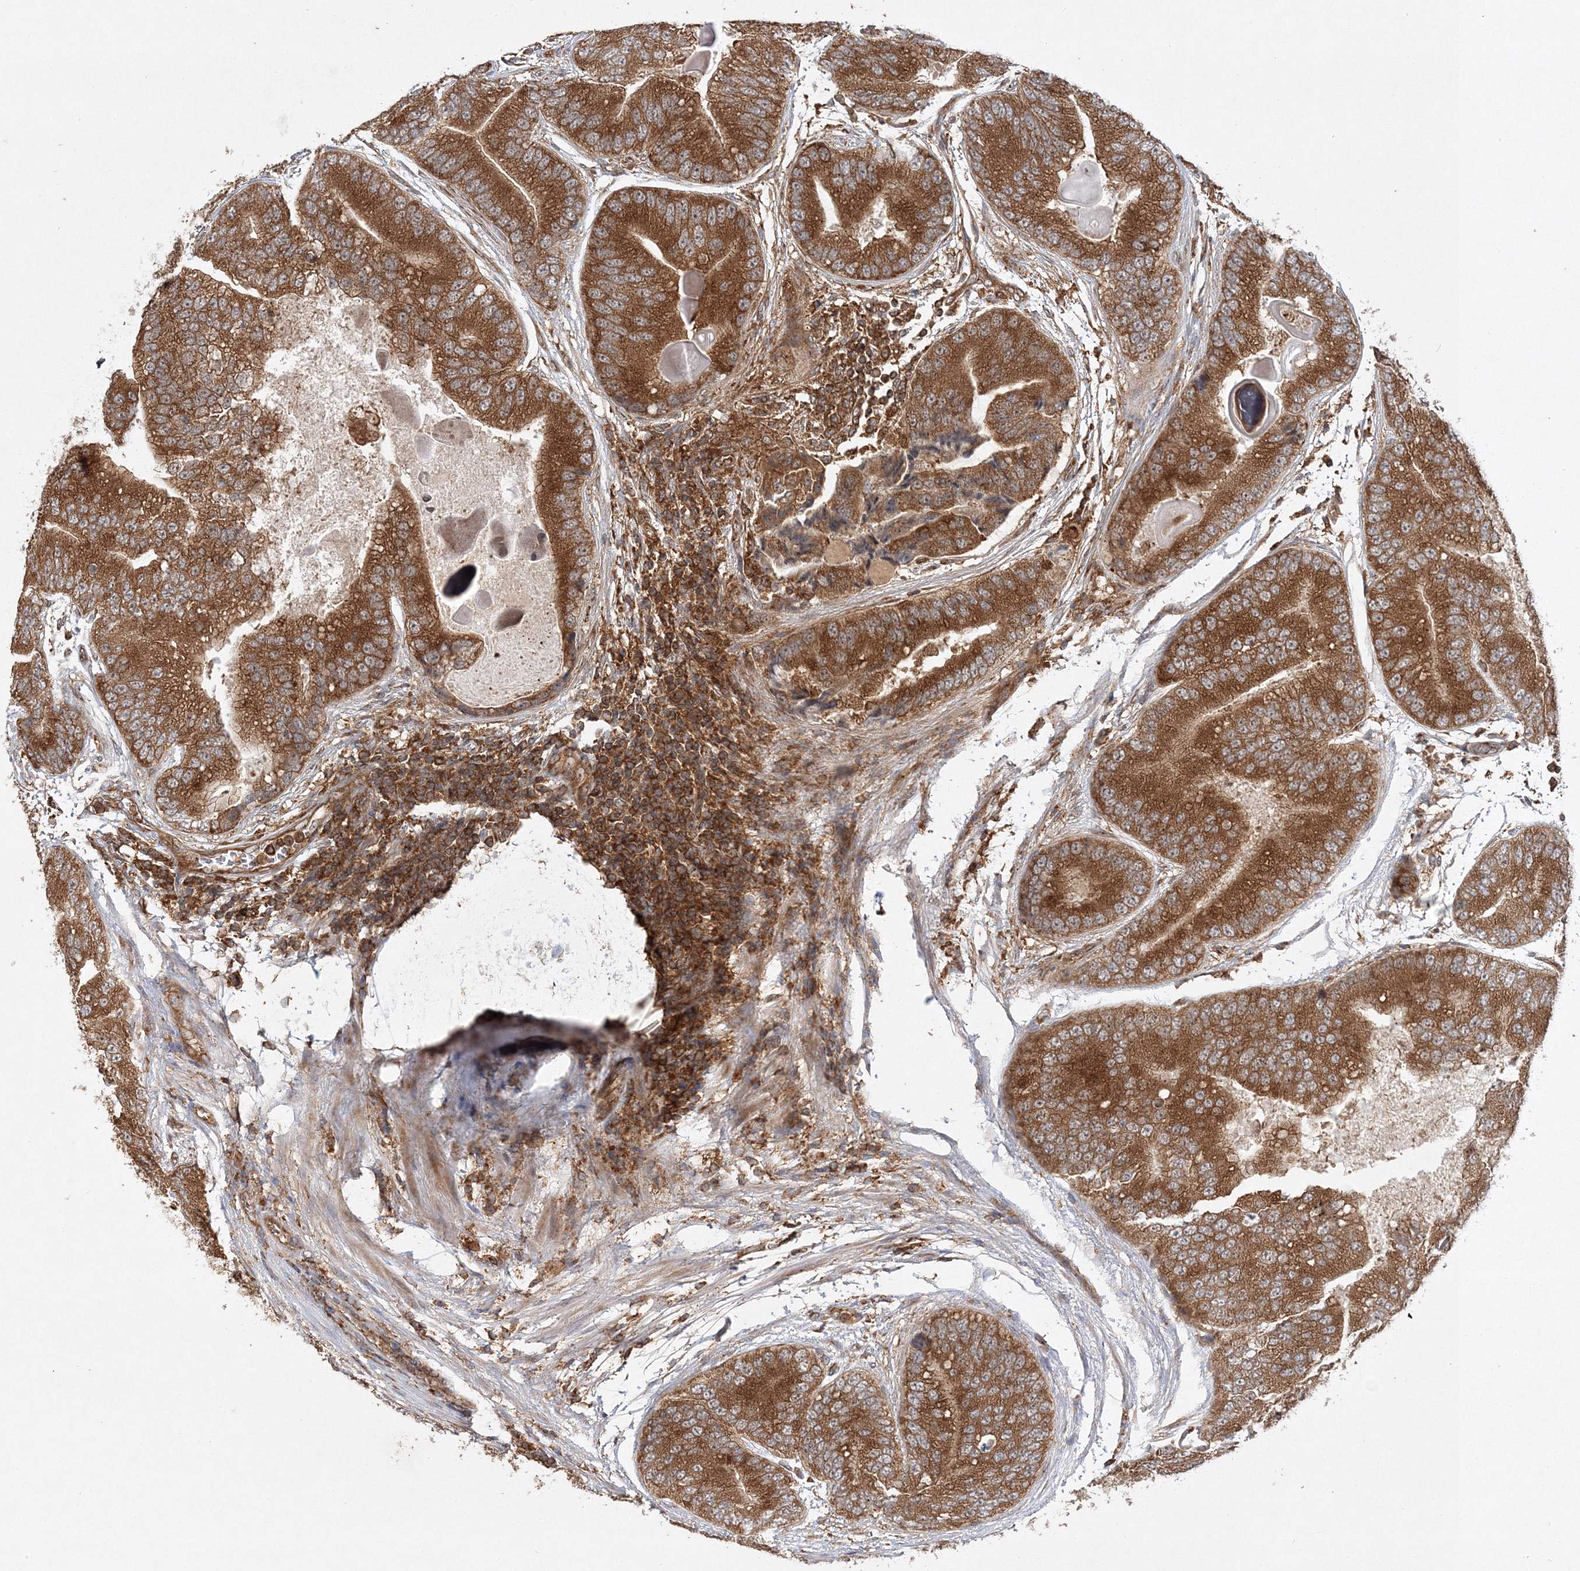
{"staining": {"intensity": "strong", "quantity": ">75%", "location": "cytoplasmic/membranous"}, "tissue": "prostate cancer", "cell_type": "Tumor cells", "image_type": "cancer", "snomed": [{"axis": "morphology", "description": "Adenocarcinoma, High grade"}, {"axis": "topography", "description": "Prostate"}], "caption": "Prostate cancer (adenocarcinoma (high-grade)) stained for a protein (brown) displays strong cytoplasmic/membranous positive staining in approximately >75% of tumor cells.", "gene": "WDR37", "patient": {"sex": "male", "age": 70}}